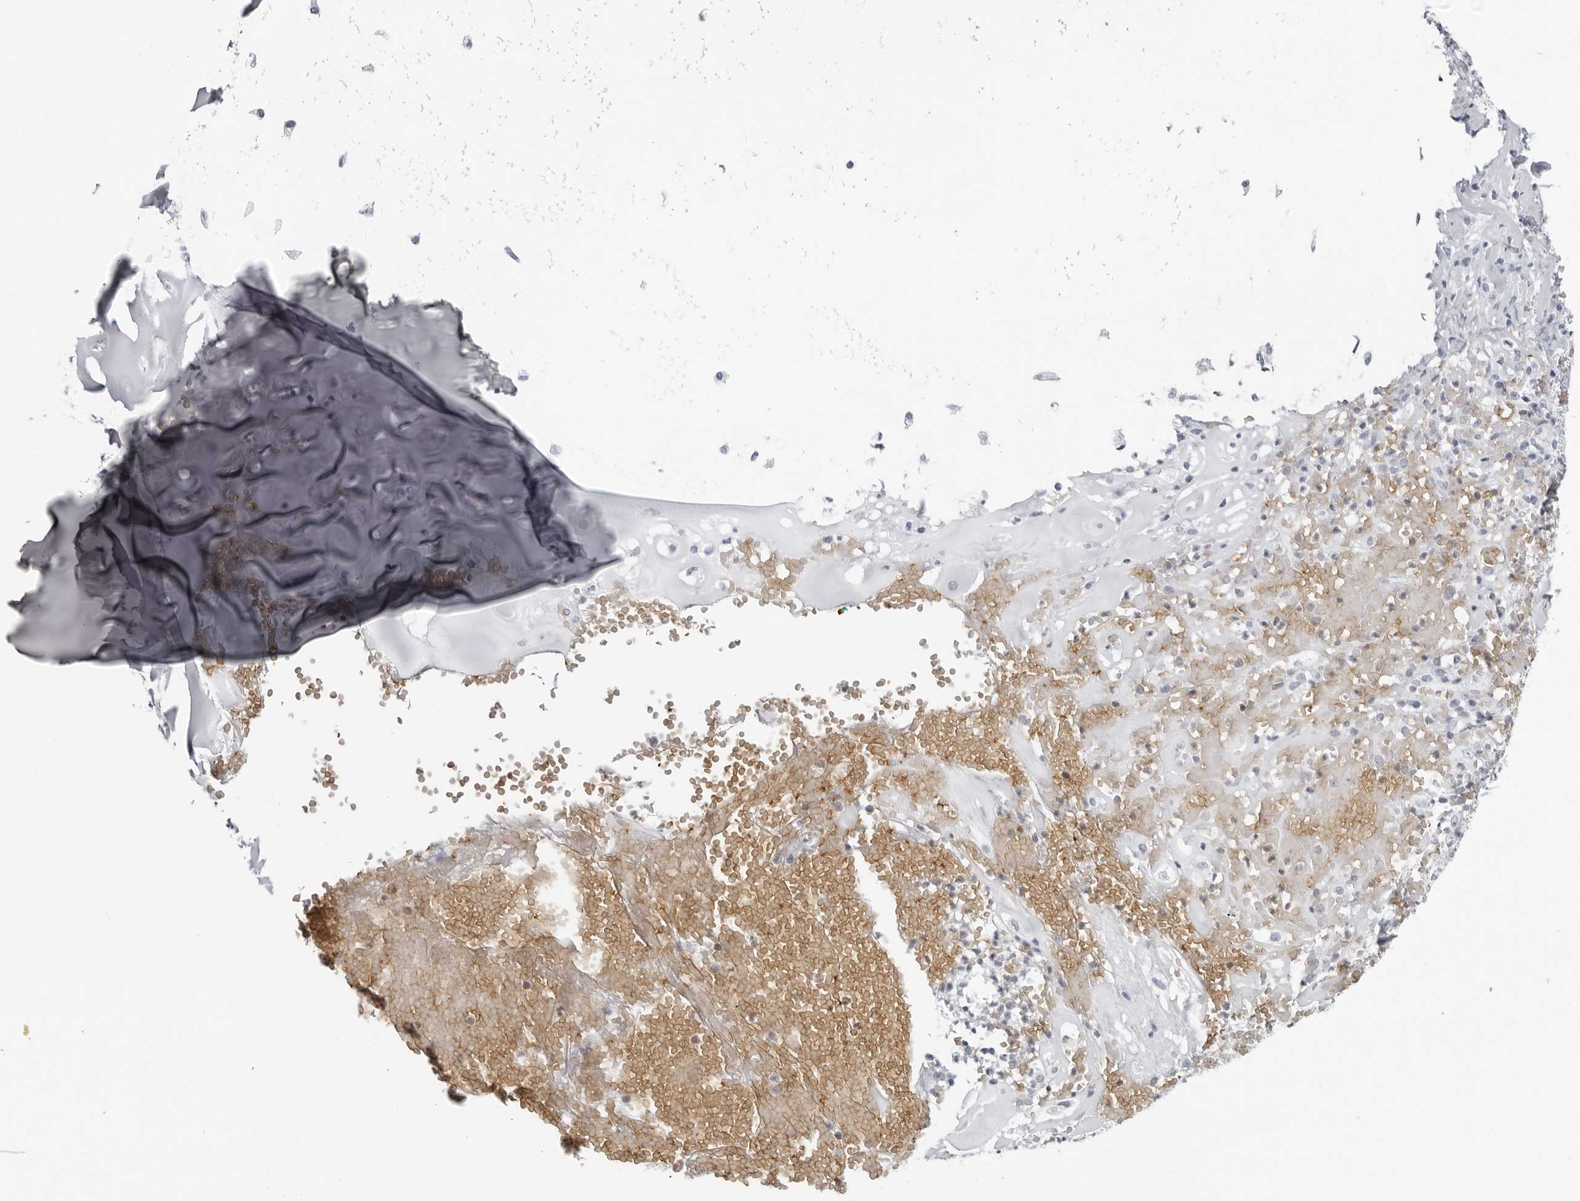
{"staining": {"intensity": "negative", "quantity": "none", "location": "none"}, "tissue": "adipose tissue", "cell_type": "Adipocytes", "image_type": "normal", "snomed": [{"axis": "morphology", "description": "Normal tissue, NOS"}, {"axis": "morphology", "description": "Basal cell carcinoma"}, {"axis": "topography", "description": "Cartilage tissue"}, {"axis": "topography", "description": "Nasopharynx"}, {"axis": "topography", "description": "Oral tissue"}], "caption": "IHC of benign human adipose tissue reveals no expression in adipocytes. (Immunohistochemistry, brightfield microscopy, high magnification).", "gene": "EPB41", "patient": {"sex": "female", "age": 77}}